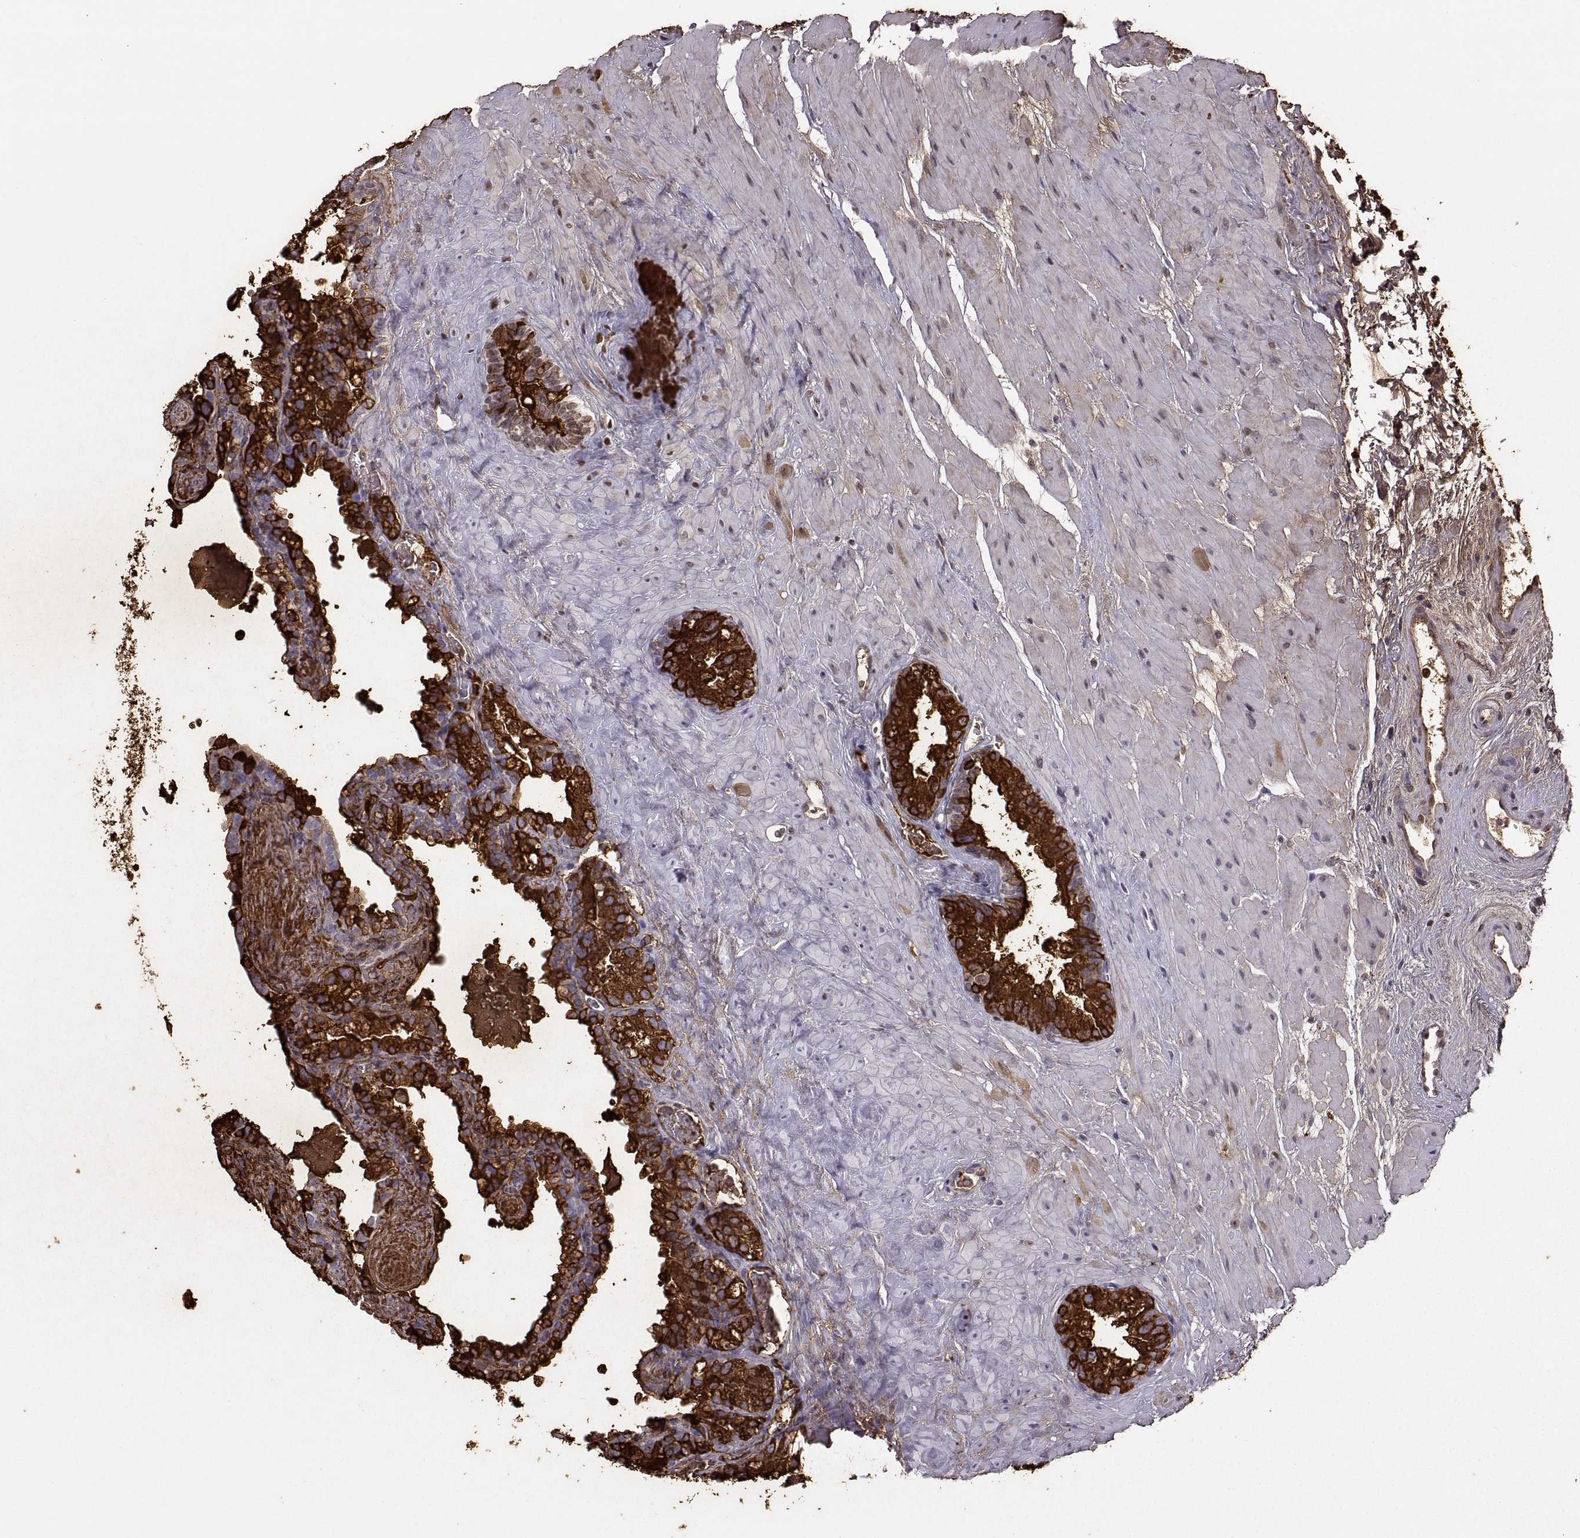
{"staining": {"intensity": "strong", "quantity": ">75%", "location": "cytoplasmic/membranous"}, "tissue": "seminal vesicle", "cell_type": "Glandular cells", "image_type": "normal", "snomed": [{"axis": "morphology", "description": "Normal tissue, NOS"}, {"axis": "topography", "description": "Seminal veicle"}], "caption": "Immunohistochemical staining of normal human seminal vesicle exhibits >75% levels of strong cytoplasmic/membranous protein staining in about >75% of glandular cells.", "gene": "SEMG1", "patient": {"sex": "male", "age": 71}}